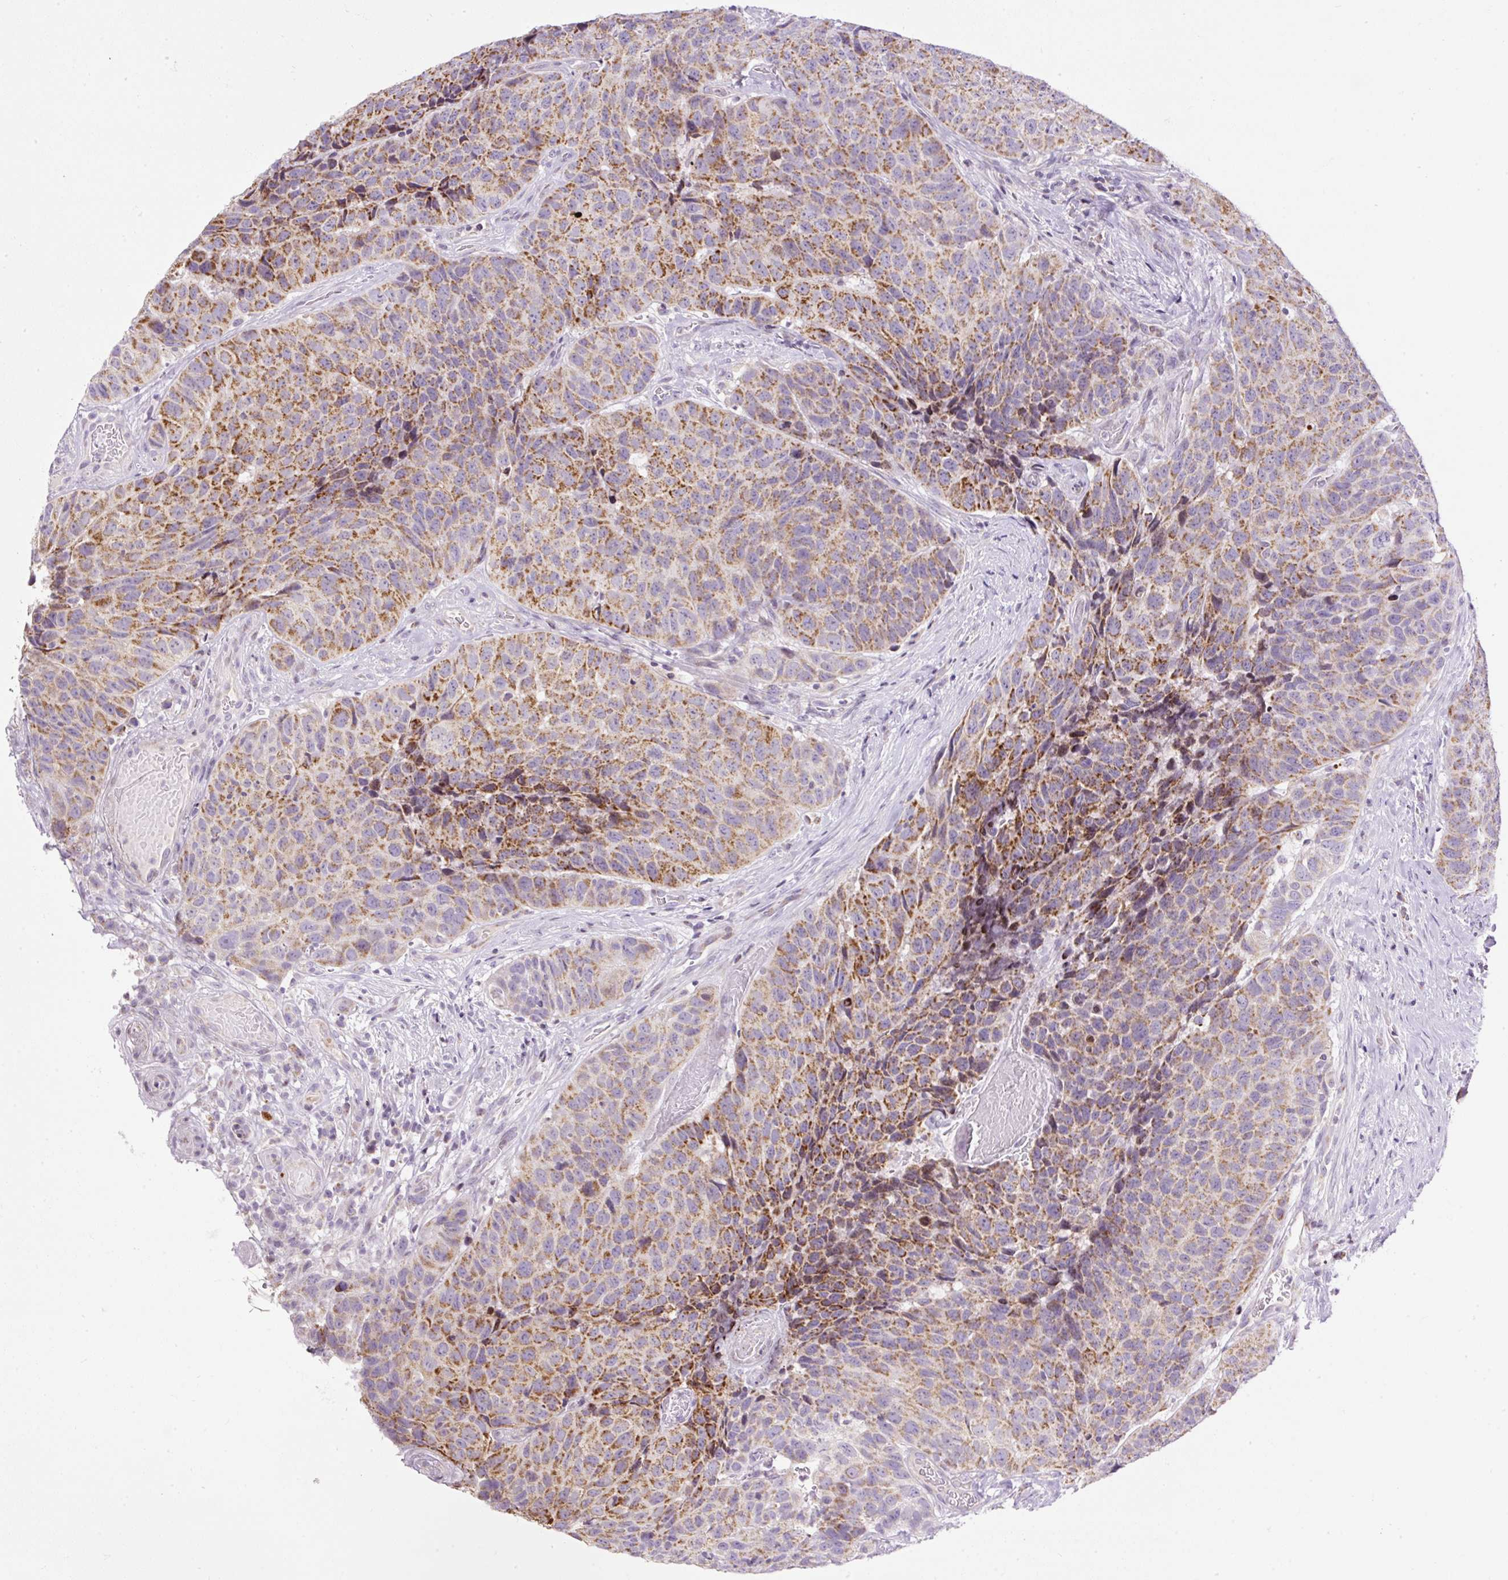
{"staining": {"intensity": "moderate", "quantity": ">75%", "location": "cytoplasmic/membranous"}, "tissue": "head and neck cancer", "cell_type": "Tumor cells", "image_type": "cancer", "snomed": [{"axis": "morphology", "description": "Squamous cell carcinoma, NOS"}, {"axis": "topography", "description": "Head-Neck"}], "caption": "Immunohistochemical staining of human squamous cell carcinoma (head and neck) shows moderate cytoplasmic/membranous protein positivity in approximately >75% of tumor cells. The protein is stained brown, and the nuclei are stained in blue (DAB IHC with brightfield microscopy, high magnification).", "gene": "FMC1", "patient": {"sex": "male", "age": 66}}